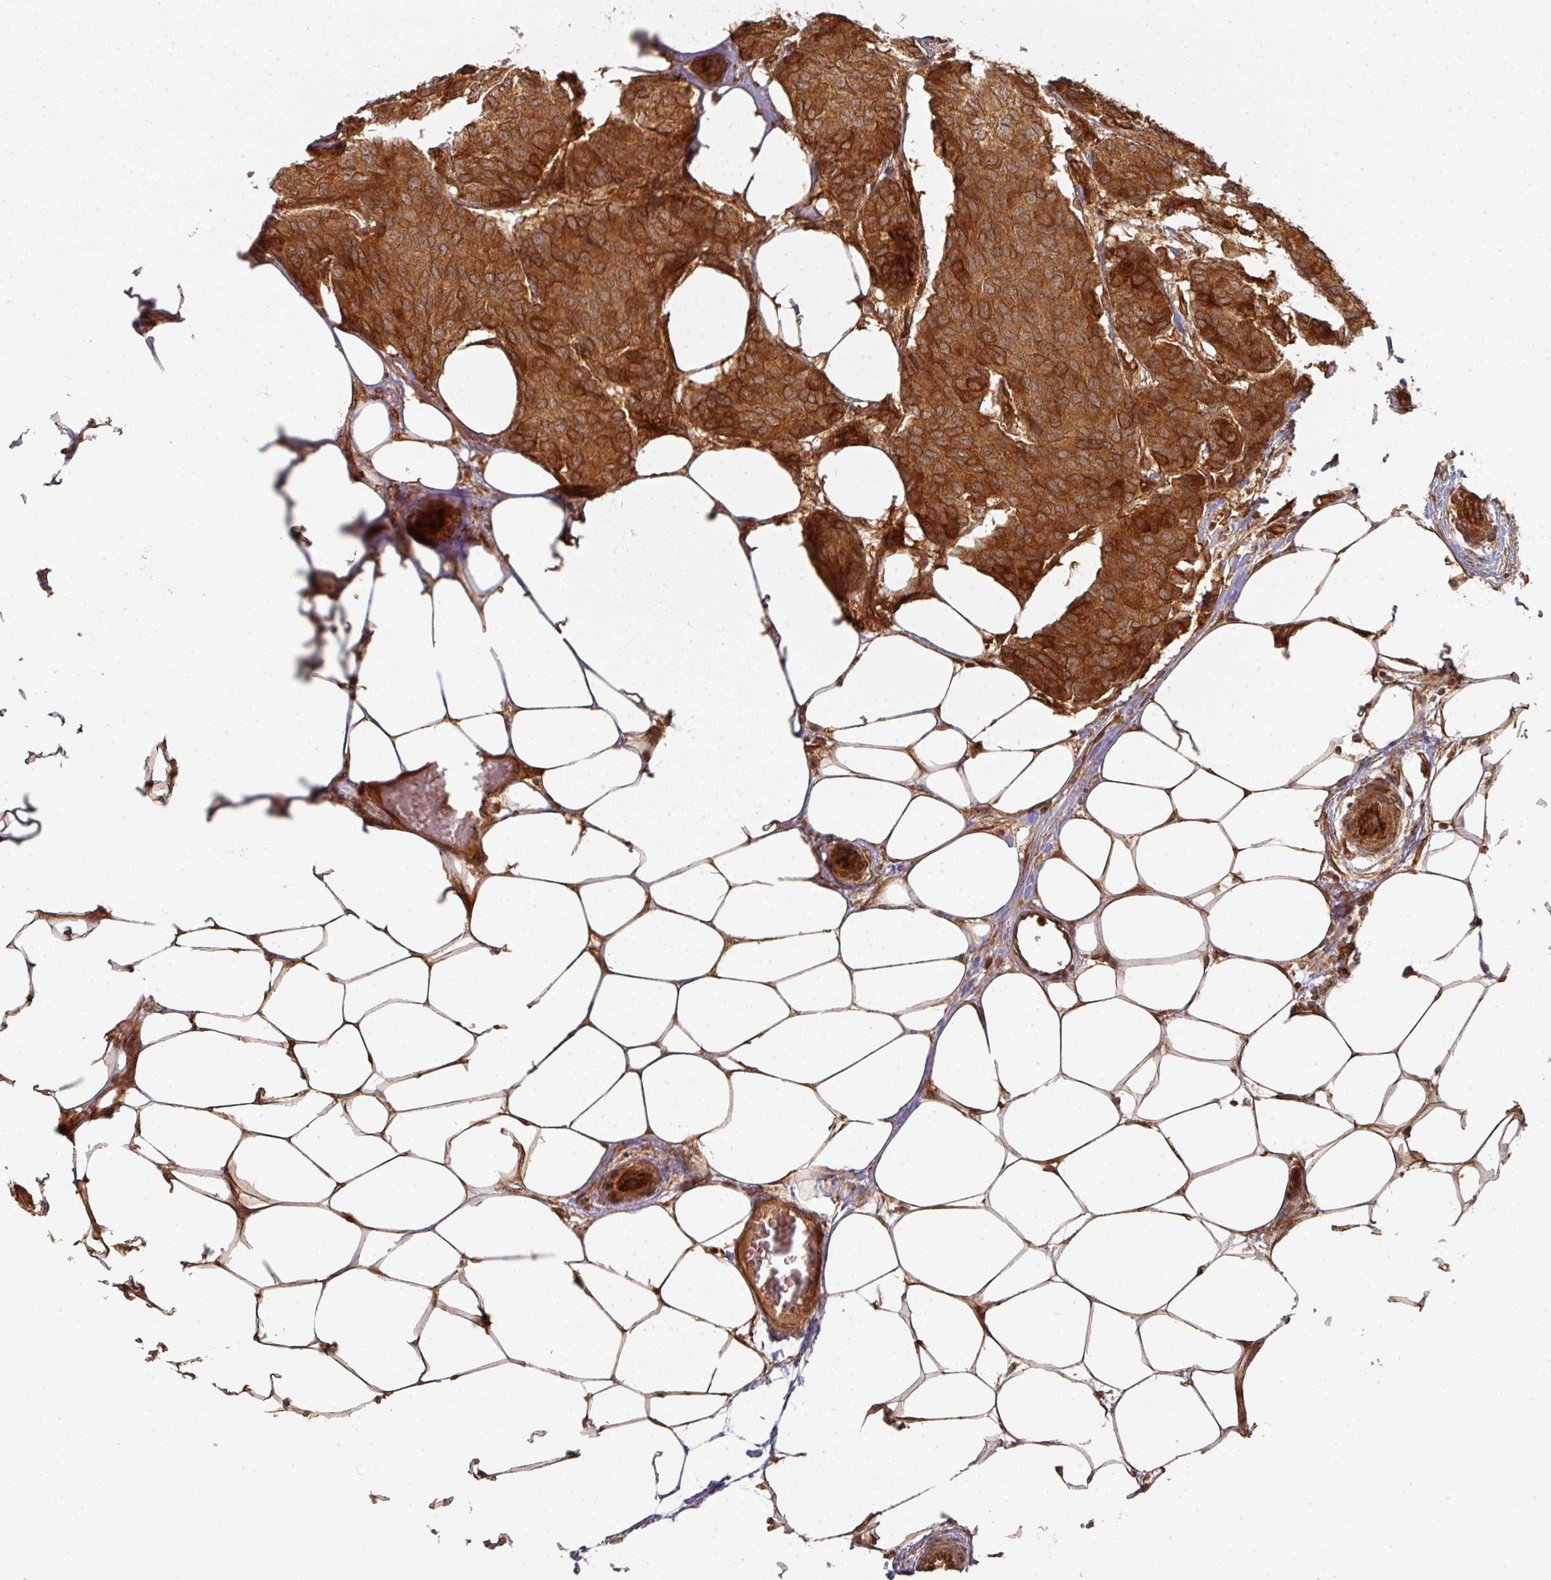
{"staining": {"intensity": "strong", "quantity": ">75%", "location": "cytoplasmic/membranous"}, "tissue": "breast cancer", "cell_type": "Tumor cells", "image_type": "cancer", "snomed": [{"axis": "morphology", "description": "Duct carcinoma"}, {"axis": "topography", "description": "Breast"}], "caption": "Strong cytoplasmic/membranous staining for a protein is identified in about >75% of tumor cells of breast cancer using IHC.", "gene": "EIF4EBP2", "patient": {"sex": "female", "age": 75}}